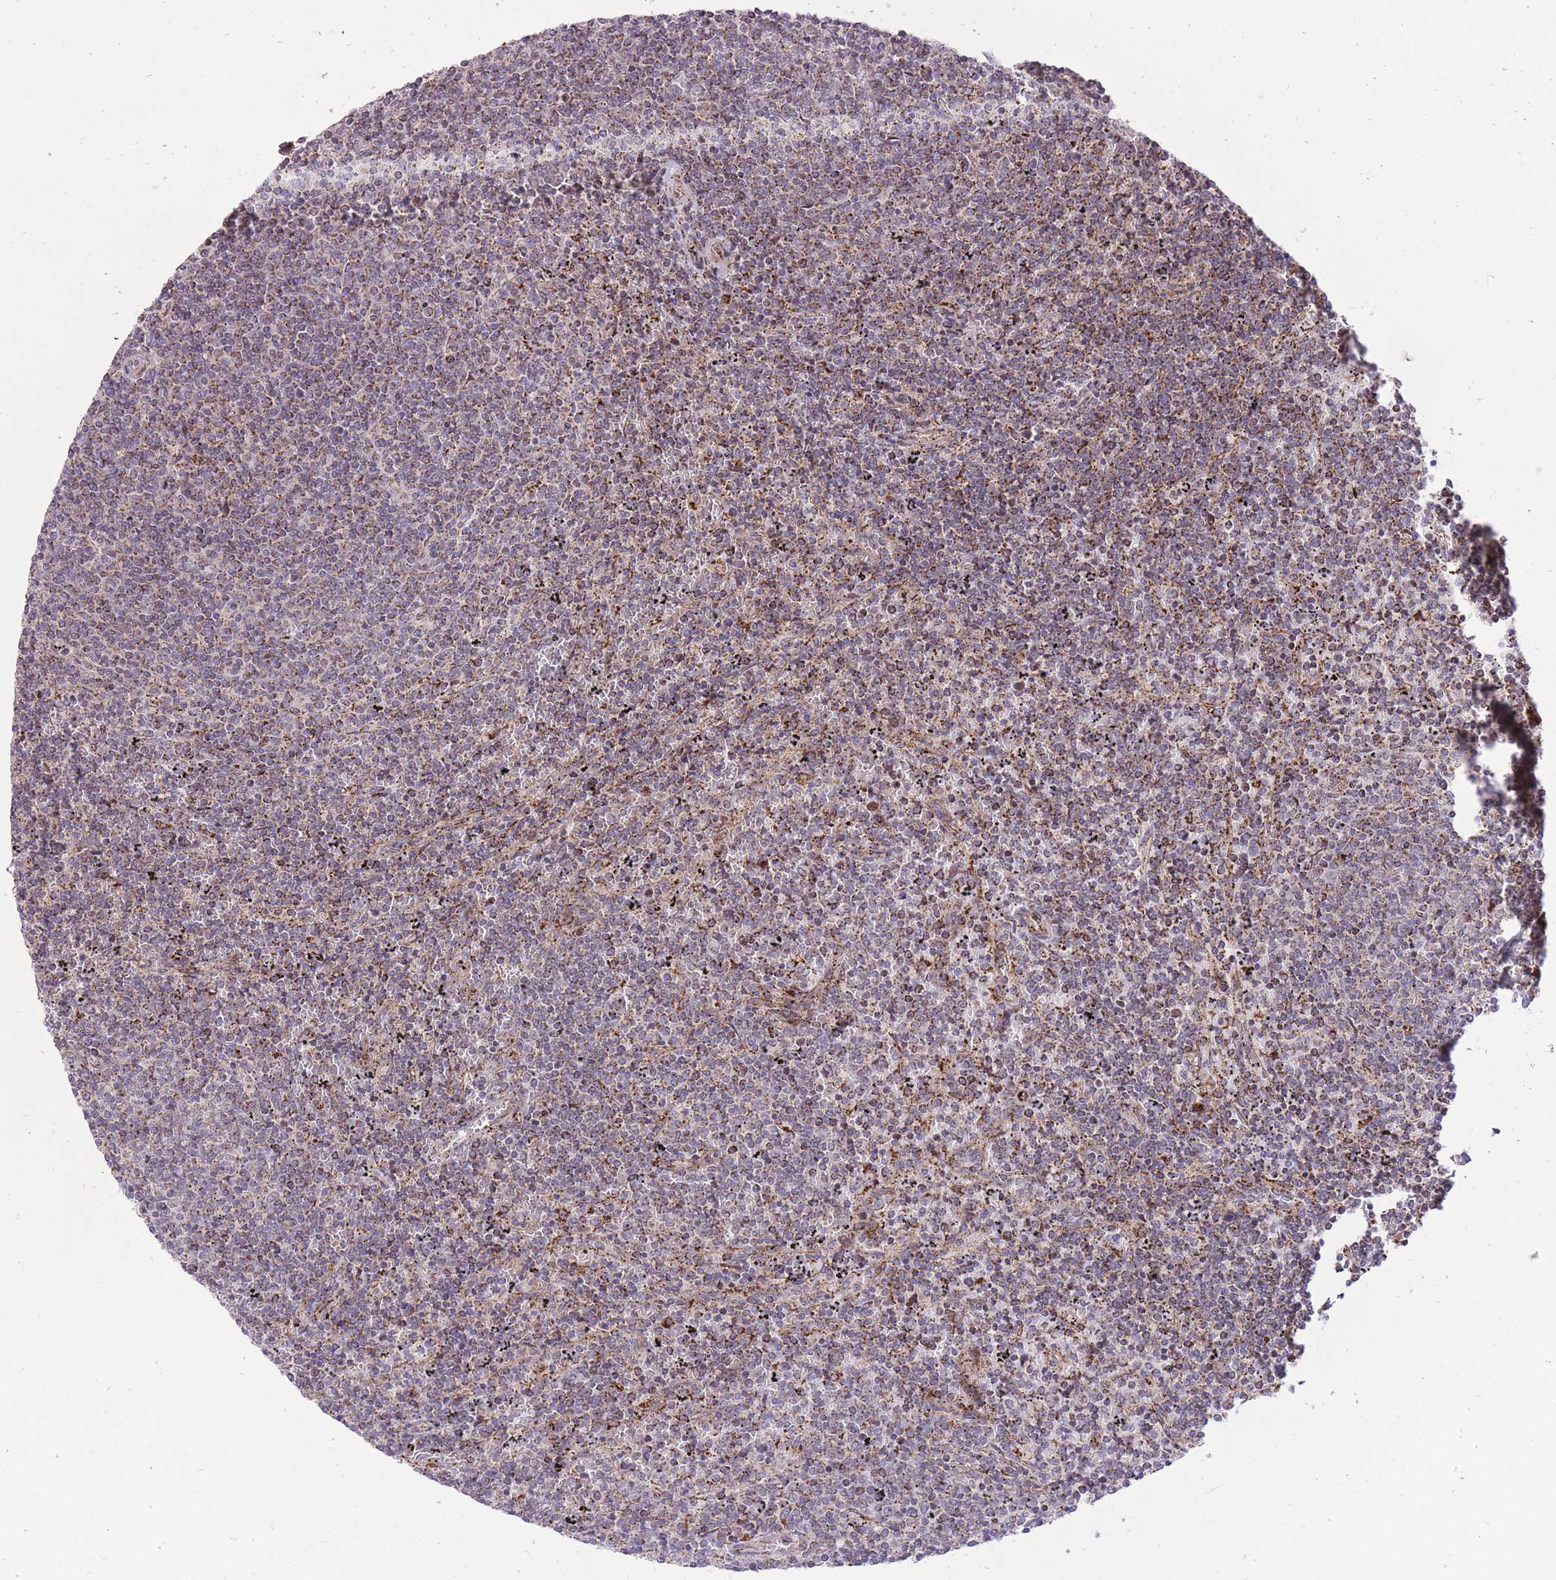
{"staining": {"intensity": "negative", "quantity": "none", "location": "none"}, "tissue": "lymphoma", "cell_type": "Tumor cells", "image_type": "cancer", "snomed": [{"axis": "morphology", "description": "Malignant lymphoma, non-Hodgkin's type, Low grade"}, {"axis": "topography", "description": "Spleen"}], "caption": "There is no significant expression in tumor cells of malignant lymphoma, non-Hodgkin's type (low-grade).", "gene": "SLC4A4", "patient": {"sex": "female", "age": 50}}